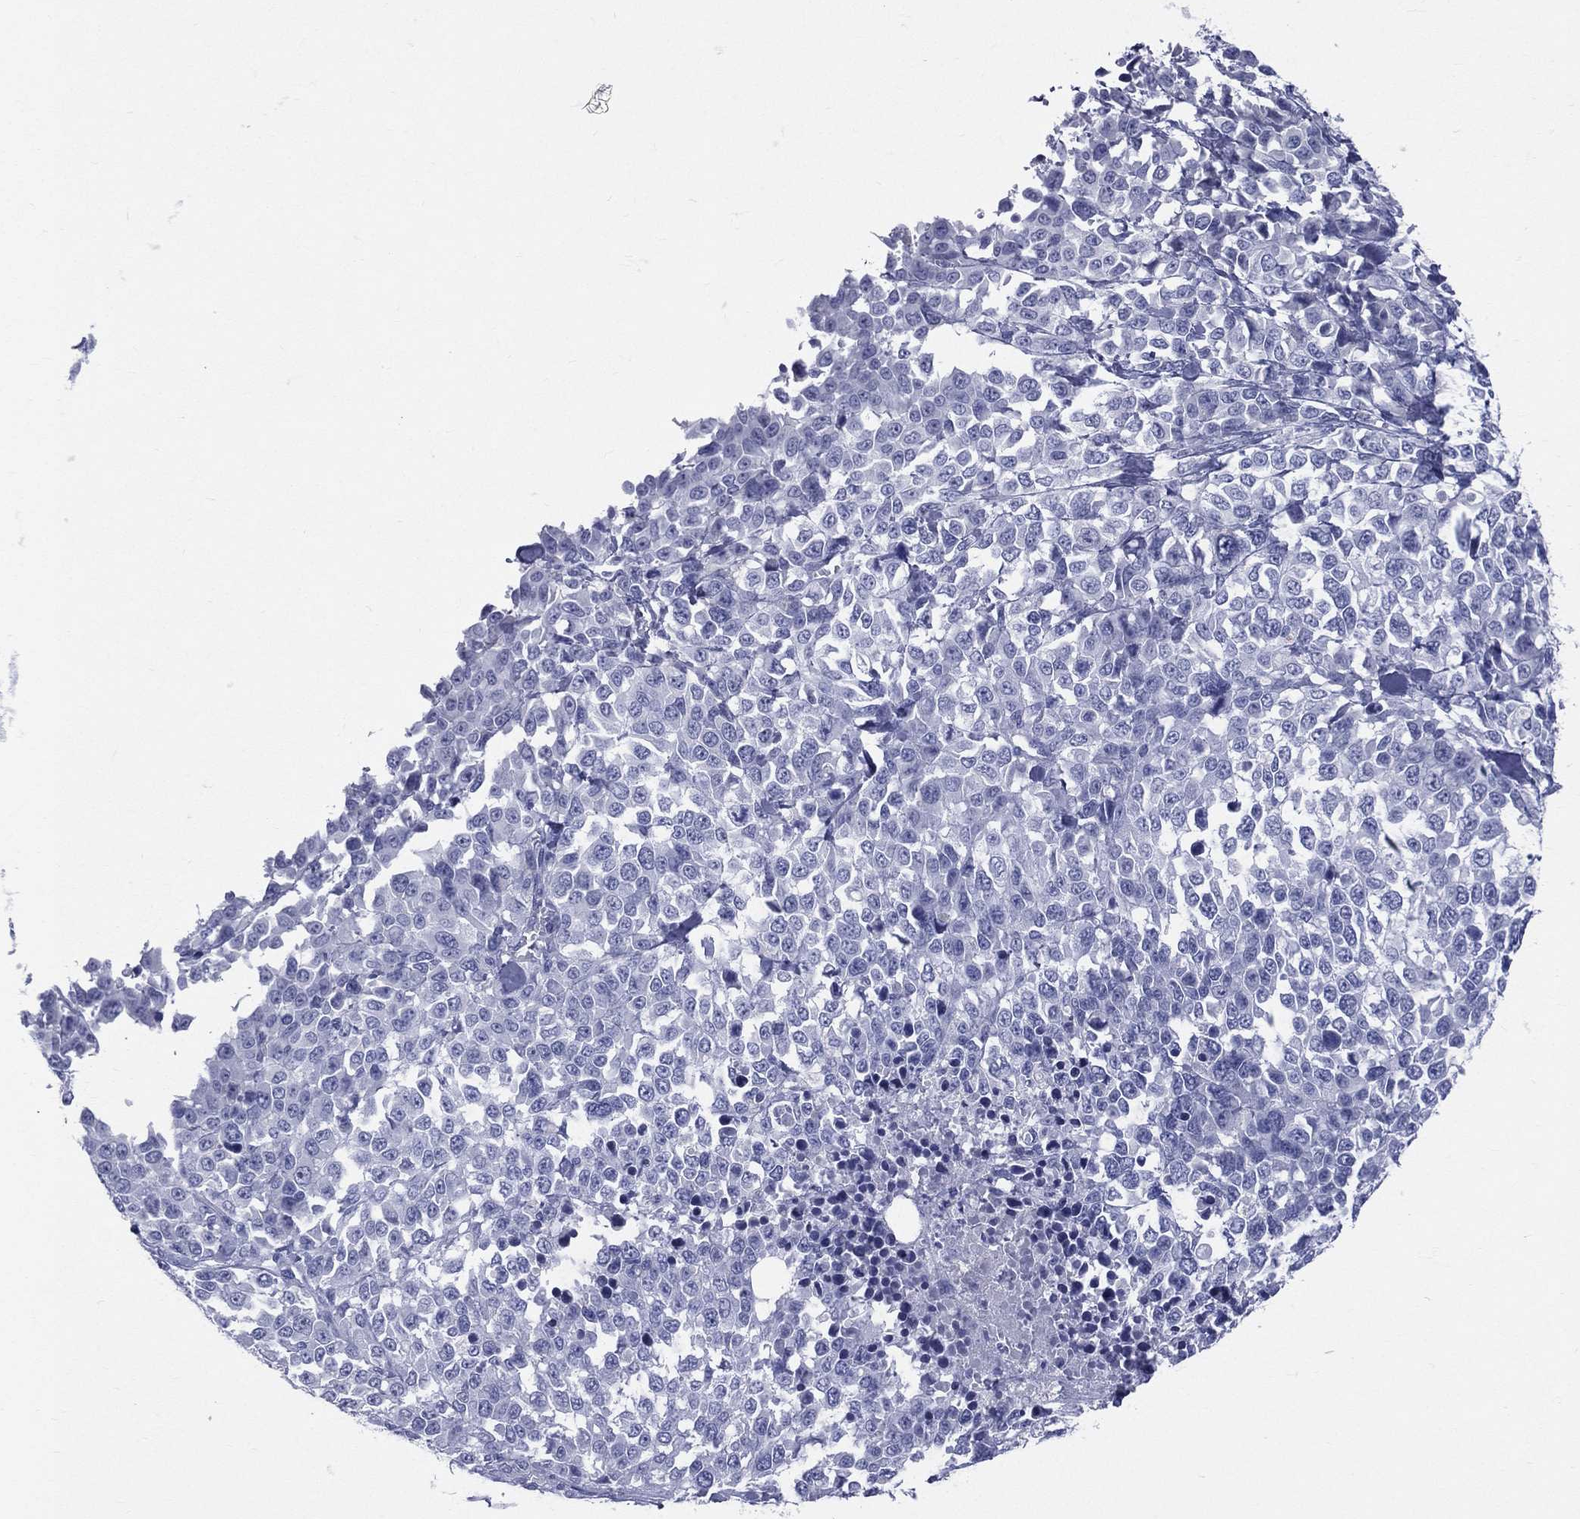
{"staining": {"intensity": "negative", "quantity": "none", "location": "none"}, "tissue": "melanoma", "cell_type": "Tumor cells", "image_type": "cancer", "snomed": [{"axis": "morphology", "description": "Malignant melanoma, Metastatic site"}, {"axis": "topography", "description": "Skin"}], "caption": "Melanoma was stained to show a protein in brown. There is no significant staining in tumor cells.", "gene": "CYLC1", "patient": {"sex": "male", "age": 84}}